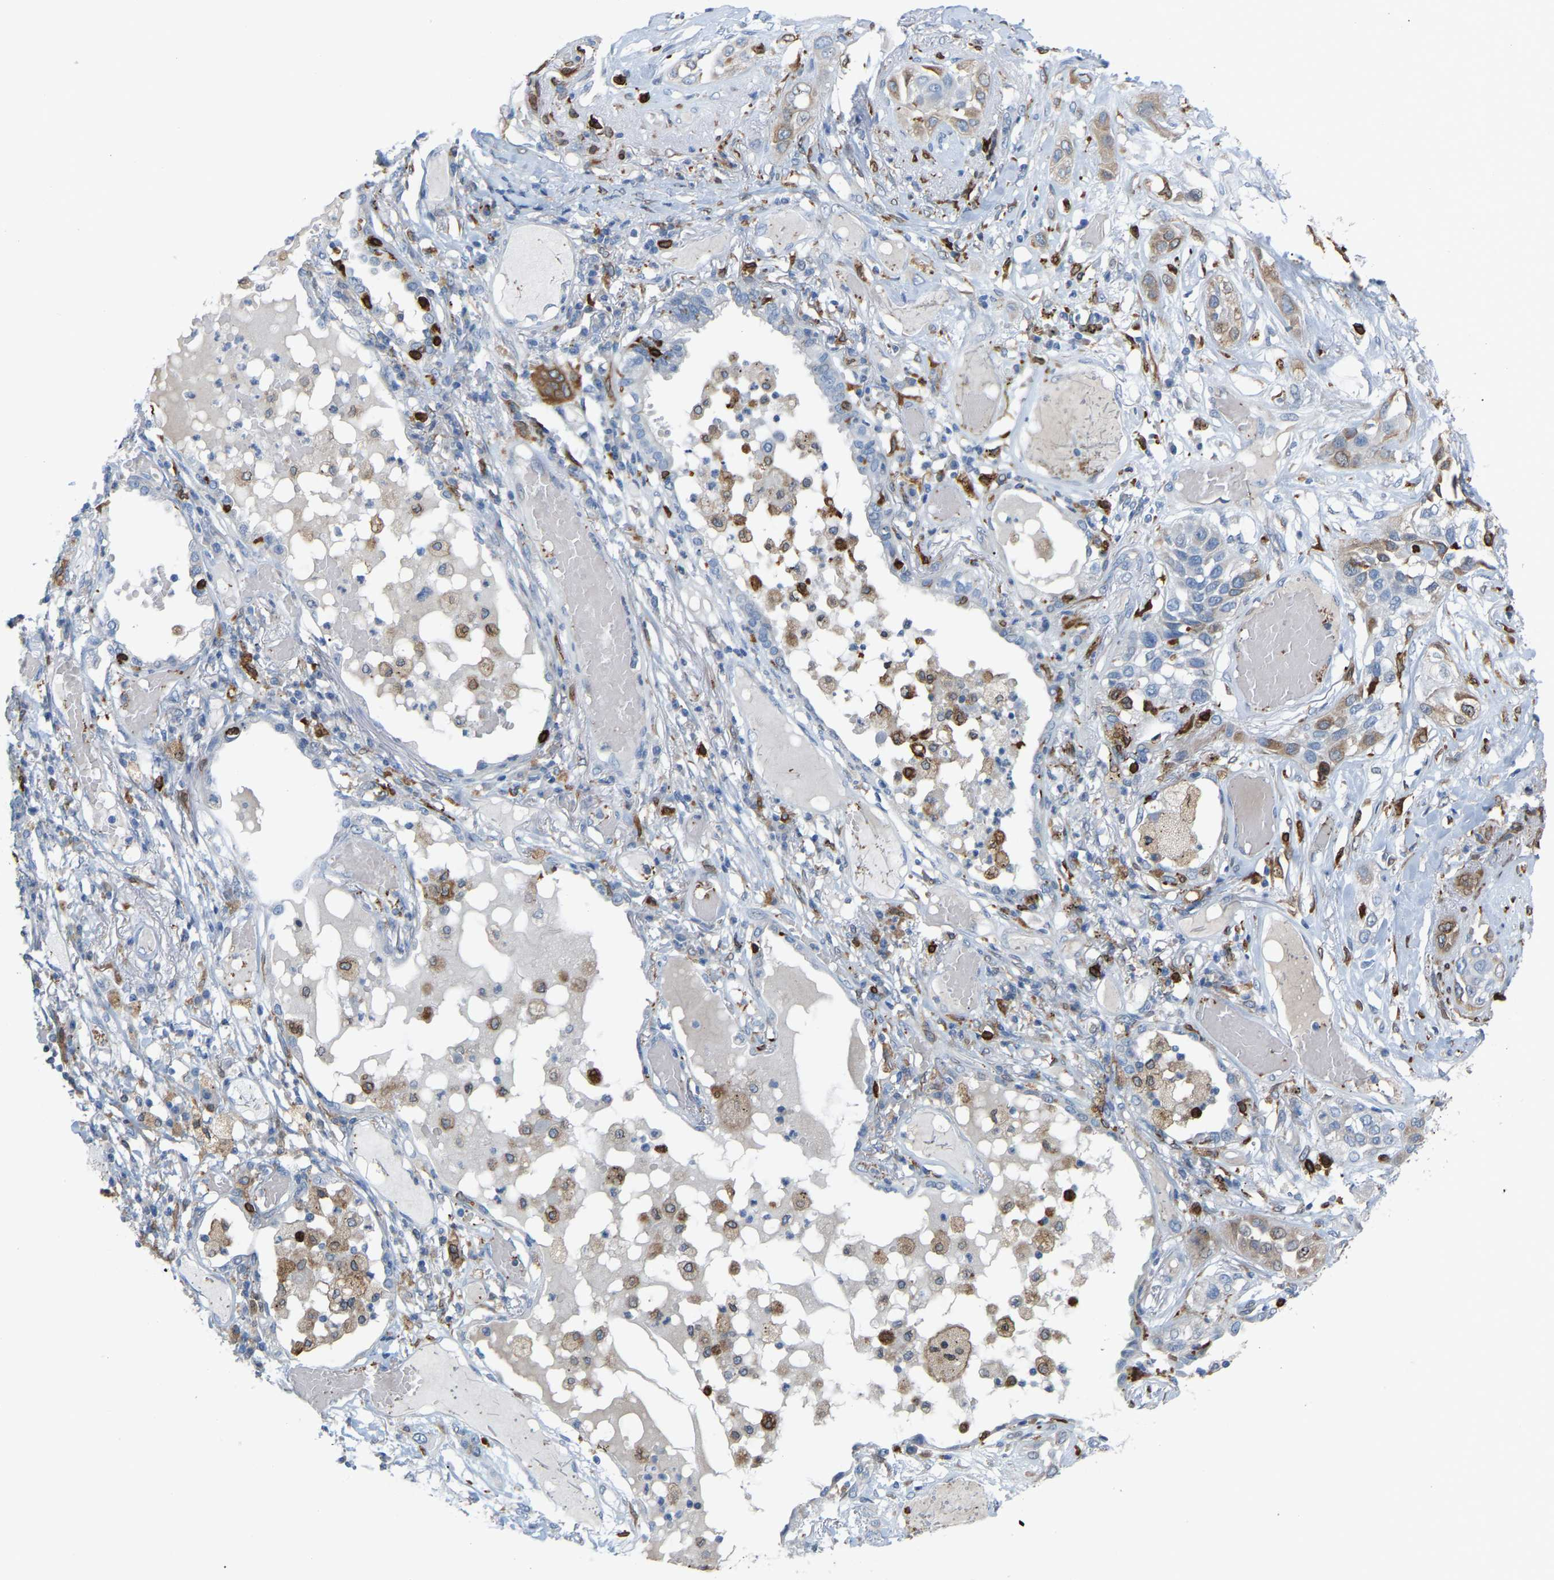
{"staining": {"intensity": "moderate", "quantity": "<25%", "location": "cytoplasmic/membranous"}, "tissue": "lung cancer", "cell_type": "Tumor cells", "image_type": "cancer", "snomed": [{"axis": "morphology", "description": "Squamous cell carcinoma, NOS"}, {"axis": "topography", "description": "Lung"}], "caption": "Lung cancer was stained to show a protein in brown. There is low levels of moderate cytoplasmic/membranous expression in about <25% of tumor cells.", "gene": "PTGS1", "patient": {"sex": "male", "age": 71}}